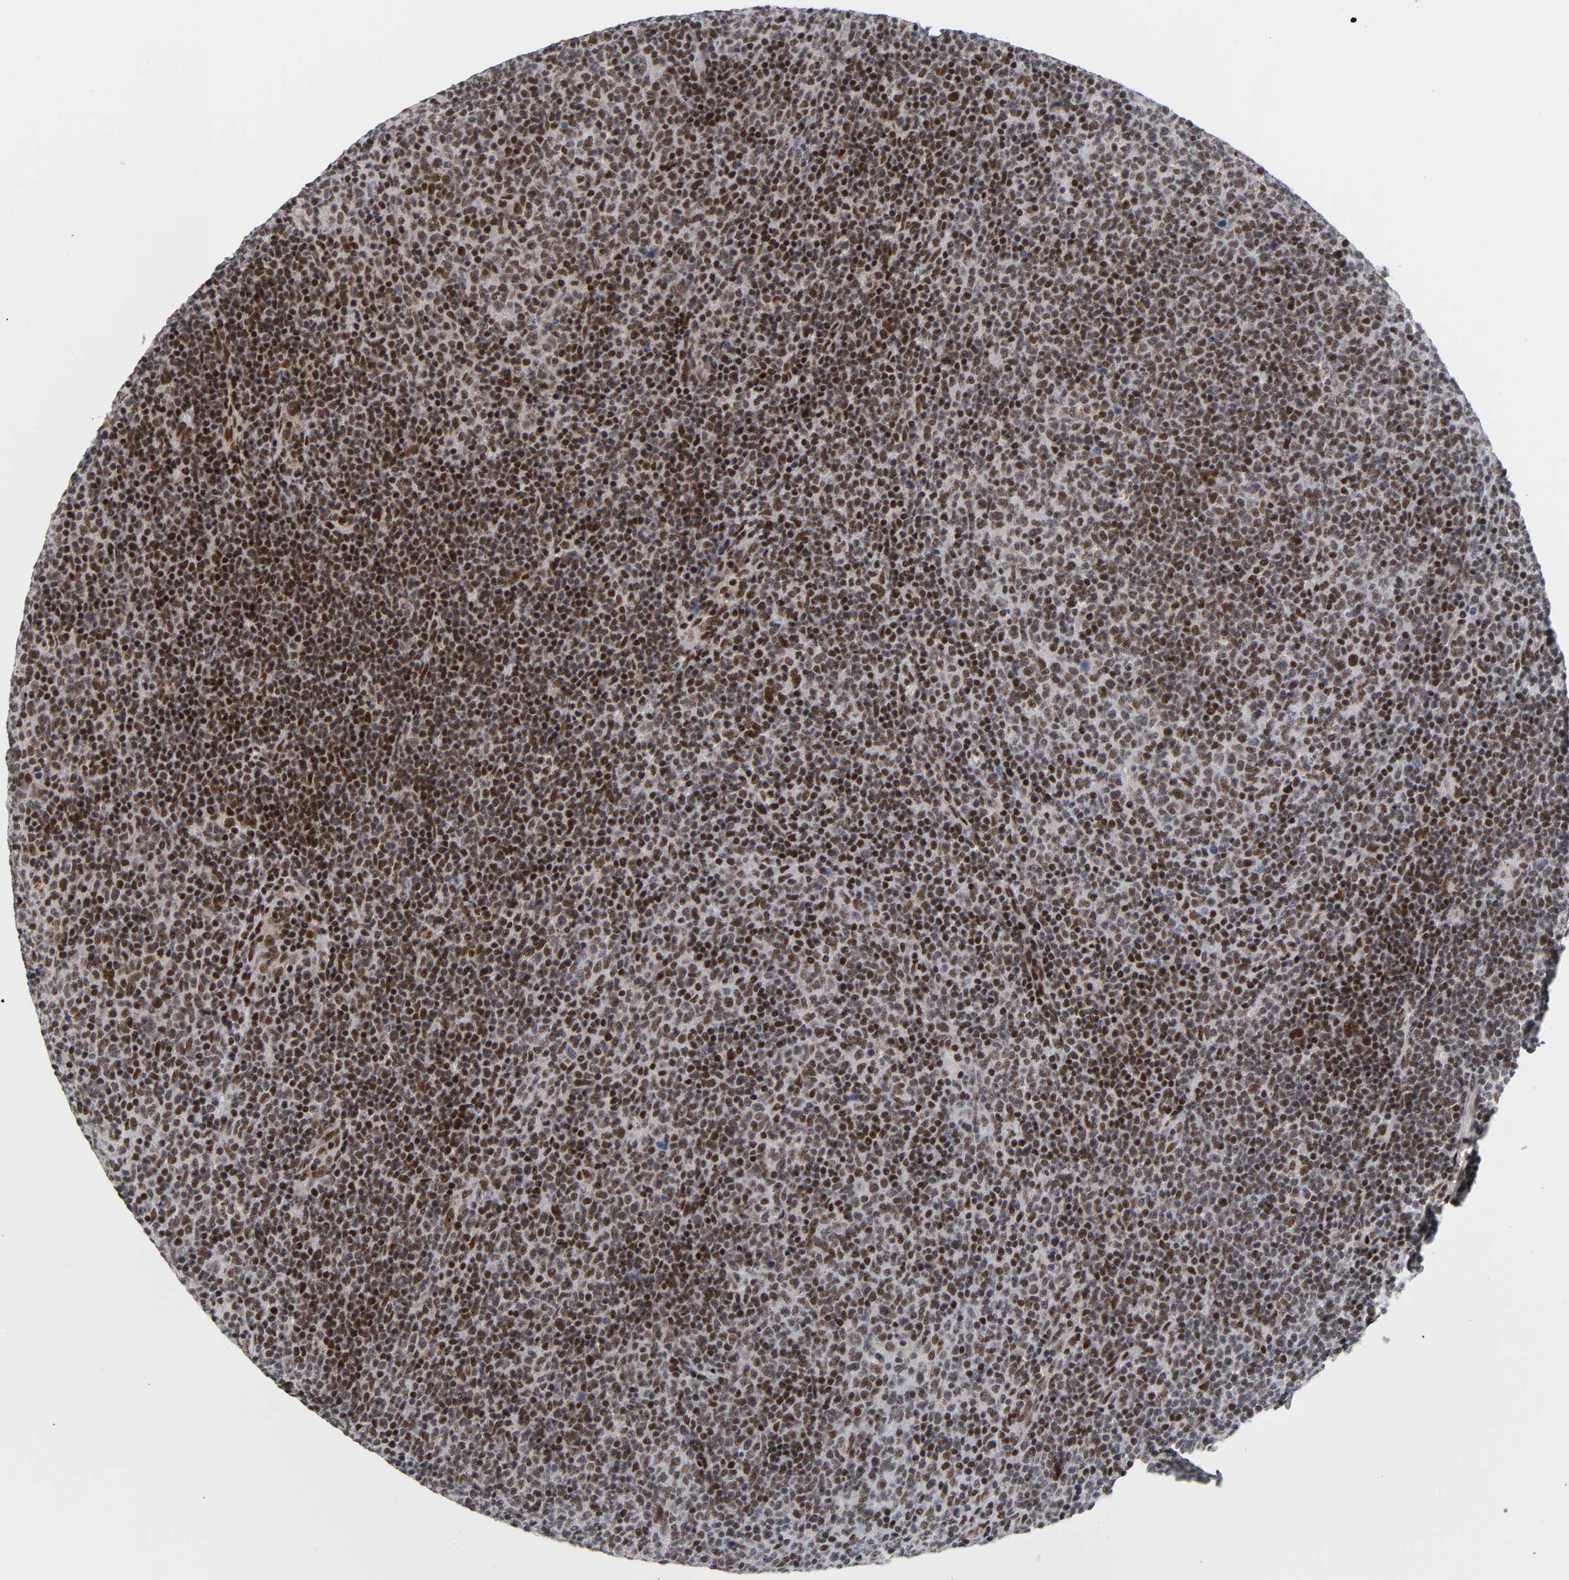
{"staining": {"intensity": "strong", "quantity": ">75%", "location": "nuclear"}, "tissue": "lymphoma", "cell_type": "Tumor cells", "image_type": "cancer", "snomed": [{"axis": "morphology", "description": "Malignant lymphoma, non-Hodgkin's type, Low grade"}, {"axis": "topography", "description": "Lymph node"}], "caption": "Immunohistochemistry (DAB) staining of low-grade malignant lymphoma, non-Hodgkin's type reveals strong nuclear protein staining in about >75% of tumor cells.", "gene": "CREBBP", "patient": {"sex": "male", "age": 70}}